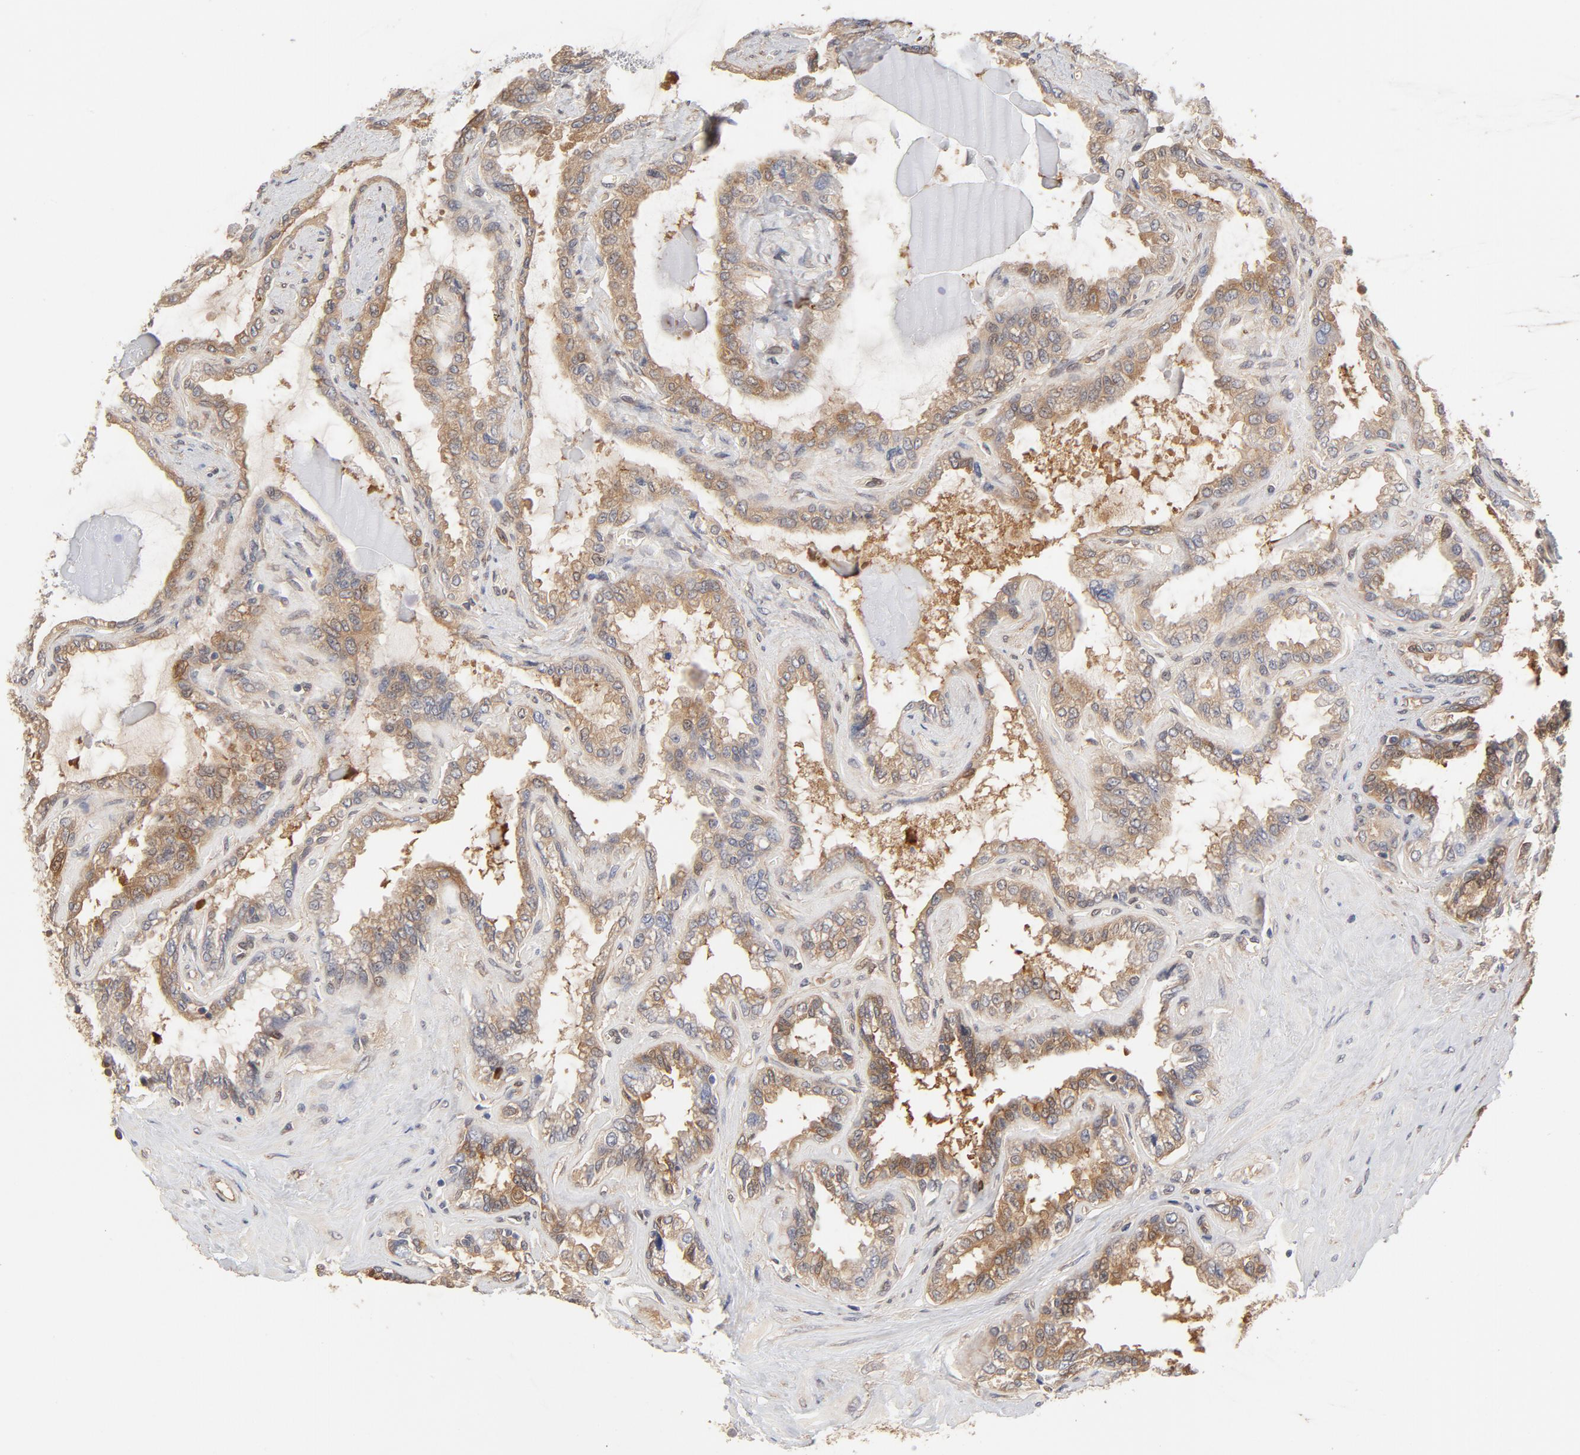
{"staining": {"intensity": "weak", "quantity": "25%-75%", "location": "cytoplasmic/membranous"}, "tissue": "seminal vesicle", "cell_type": "Glandular cells", "image_type": "normal", "snomed": [{"axis": "morphology", "description": "Normal tissue, NOS"}, {"axis": "morphology", "description": "Inflammation, NOS"}, {"axis": "topography", "description": "Urinary bladder"}, {"axis": "topography", "description": "Prostate"}, {"axis": "topography", "description": "Seminal veicle"}], "caption": "The image reveals immunohistochemical staining of normal seminal vesicle. There is weak cytoplasmic/membranous staining is identified in approximately 25%-75% of glandular cells. (IHC, brightfield microscopy, high magnification).", "gene": "ASMTL", "patient": {"sex": "male", "age": 82}}